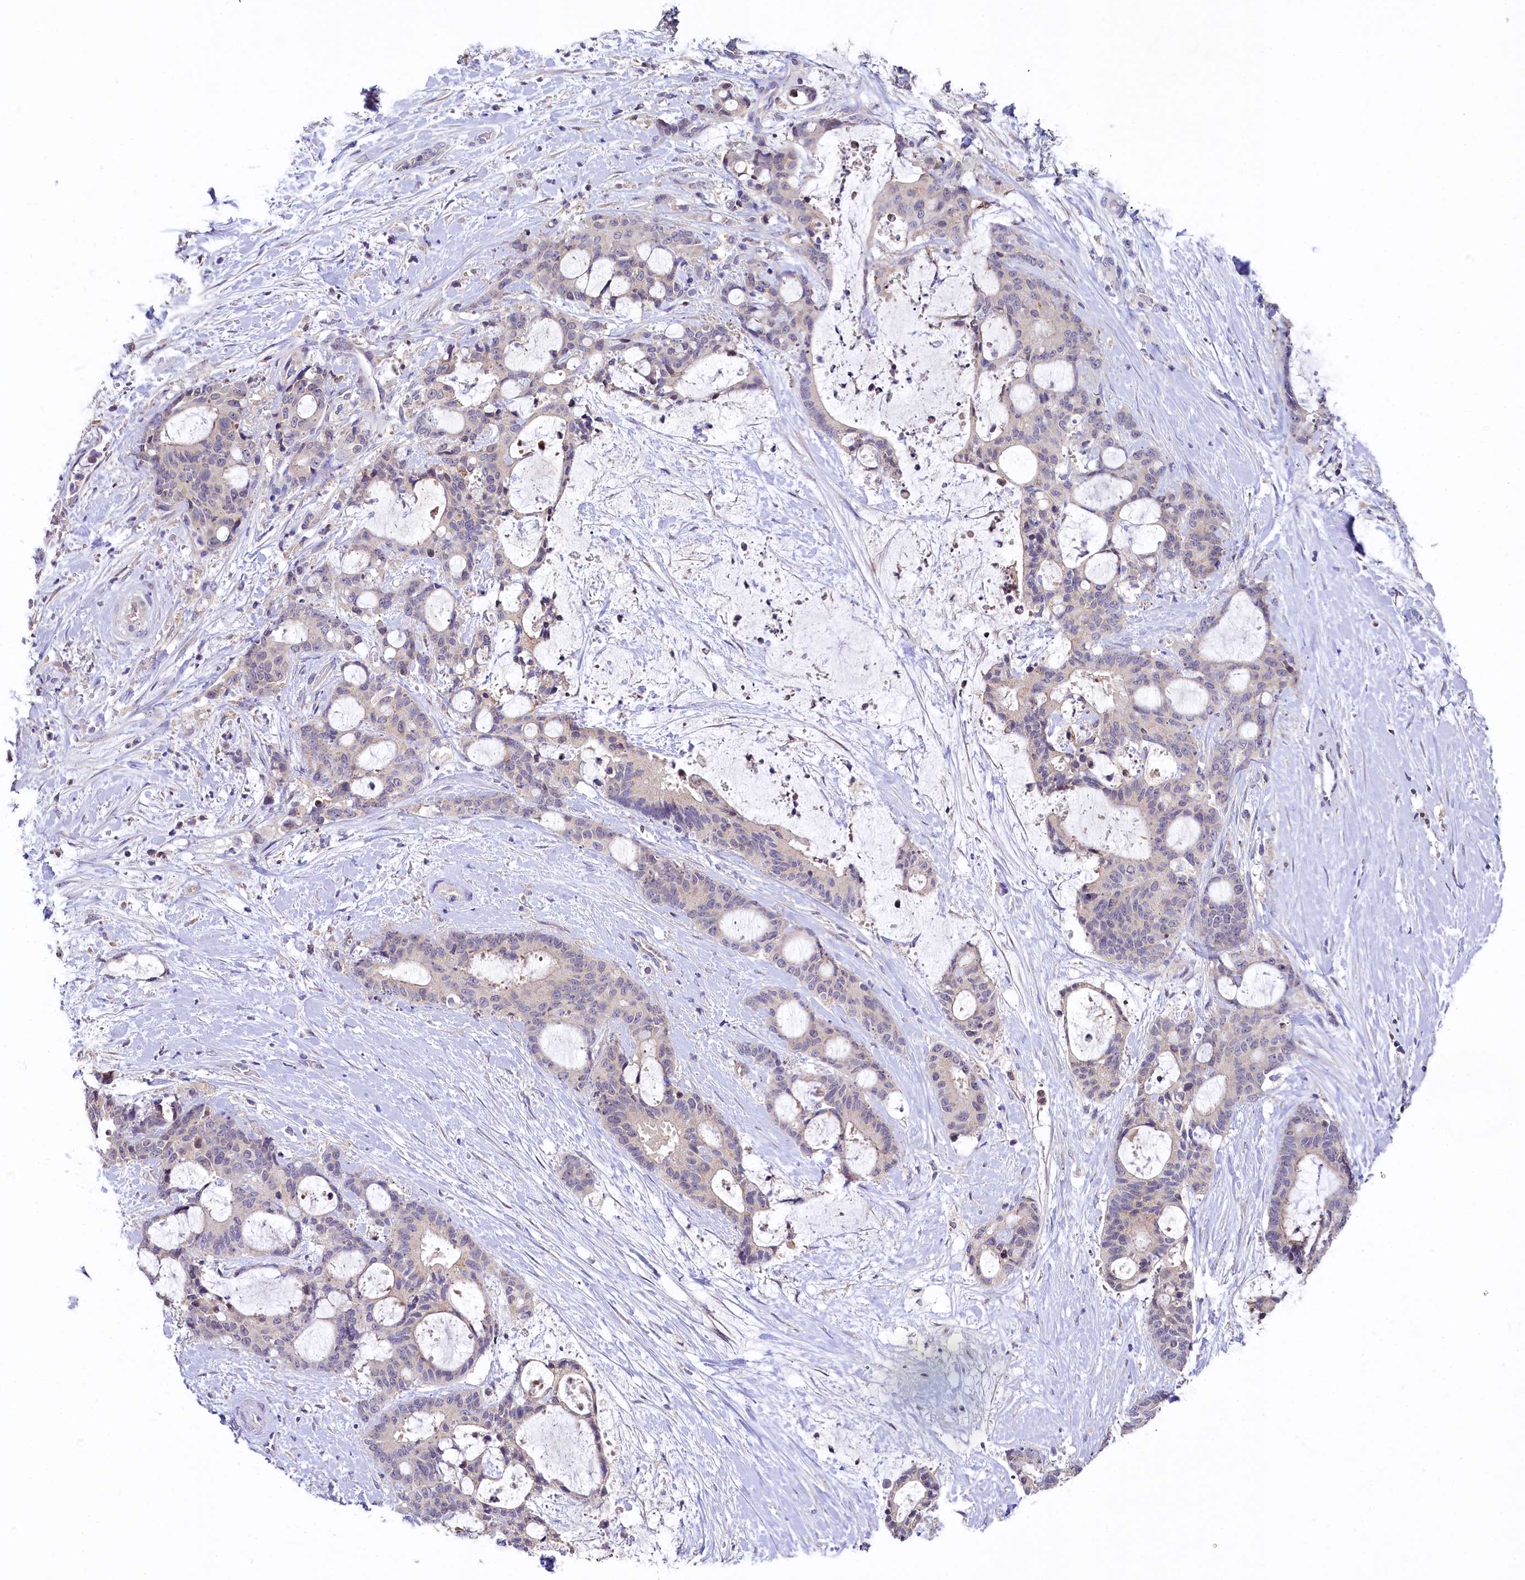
{"staining": {"intensity": "negative", "quantity": "none", "location": "none"}, "tissue": "liver cancer", "cell_type": "Tumor cells", "image_type": "cancer", "snomed": [{"axis": "morphology", "description": "Normal tissue, NOS"}, {"axis": "morphology", "description": "Cholangiocarcinoma"}, {"axis": "topography", "description": "Liver"}, {"axis": "topography", "description": "Peripheral nerve tissue"}], "caption": "Photomicrograph shows no significant protein expression in tumor cells of cholangiocarcinoma (liver).", "gene": "SPINK9", "patient": {"sex": "female", "age": 73}}